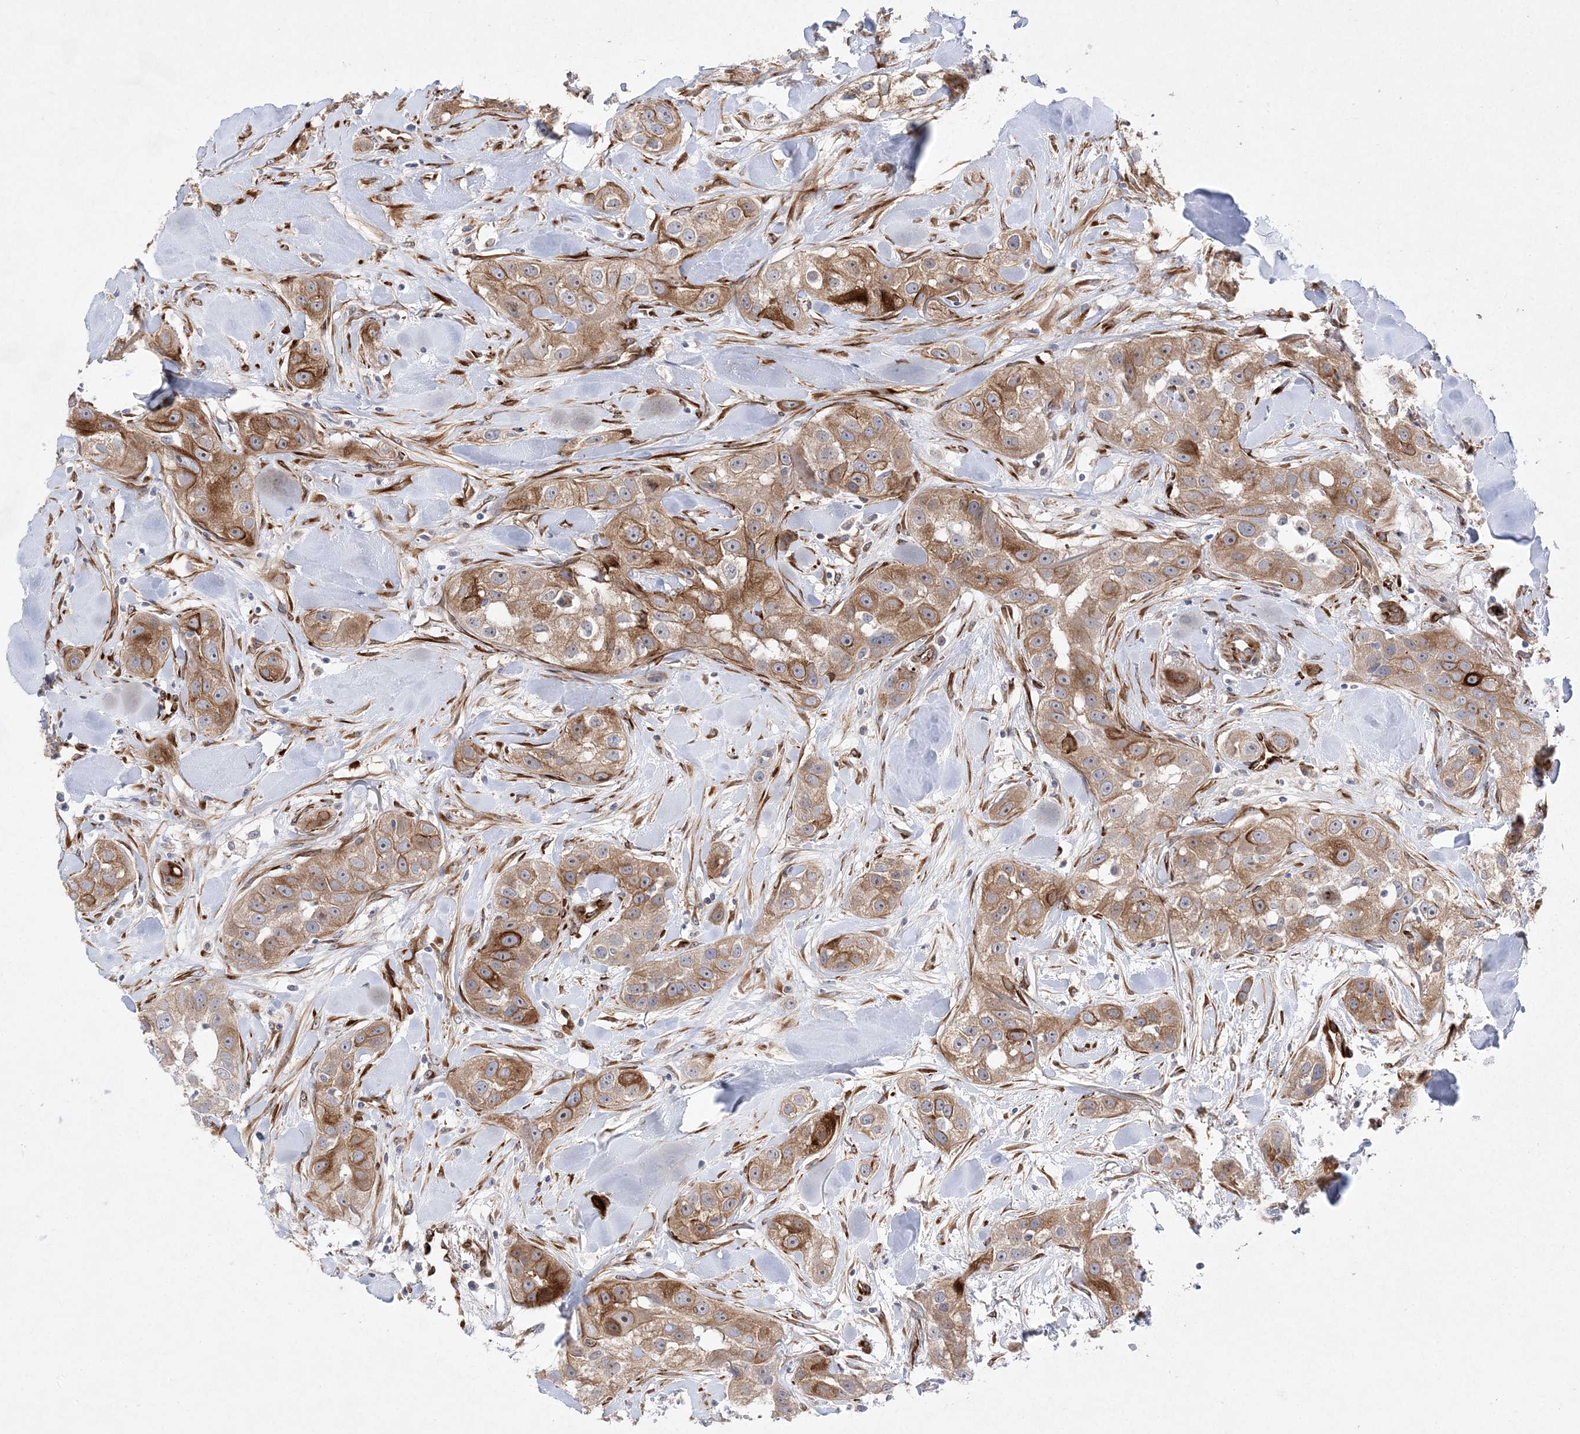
{"staining": {"intensity": "moderate", "quantity": ">75%", "location": "cytoplasmic/membranous"}, "tissue": "head and neck cancer", "cell_type": "Tumor cells", "image_type": "cancer", "snomed": [{"axis": "morphology", "description": "Normal tissue, NOS"}, {"axis": "morphology", "description": "Squamous cell carcinoma, NOS"}, {"axis": "topography", "description": "Skeletal muscle"}, {"axis": "topography", "description": "Head-Neck"}], "caption": "About >75% of tumor cells in head and neck cancer (squamous cell carcinoma) show moderate cytoplasmic/membranous protein positivity as visualized by brown immunohistochemical staining.", "gene": "TMEM132B", "patient": {"sex": "male", "age": 51}}